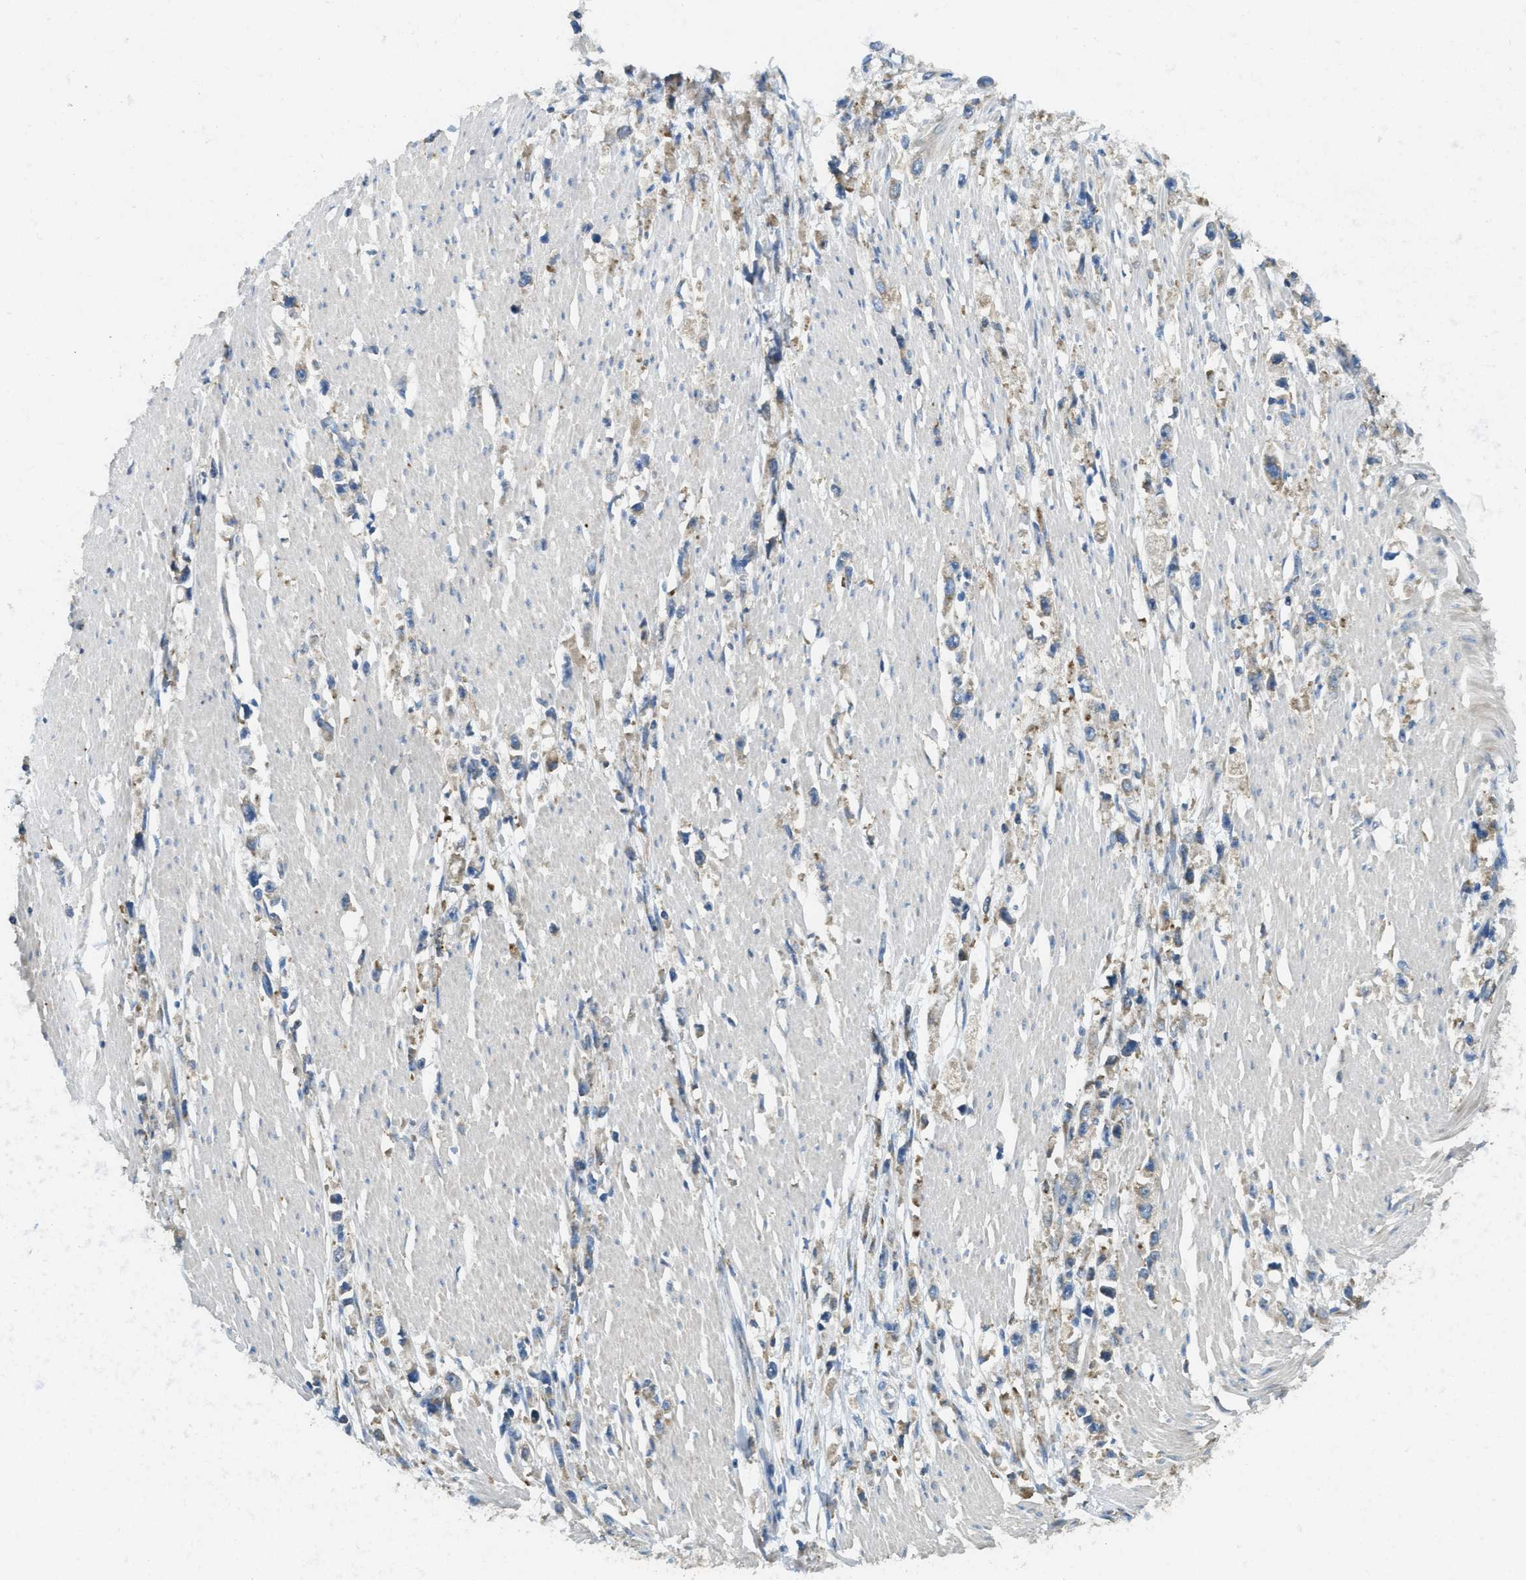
{"staining": {"intensity": "negative", "quantity": "none", "location": "none"}, "tissue": "stomach cancer", "cell_type": "Tumor cells", "image_type": "cancer", "snomed": [{"axis": "morphology", "description": "Adenocarcinoma, NOS"}, {"axis": "topography", "description": "Stomach"}], "caption": "Tumor cells are negative for brown protein staining in stomach adenocarcinoma.", "gene": "SSR1", "patient": {"sex": "female", "age": 59}}